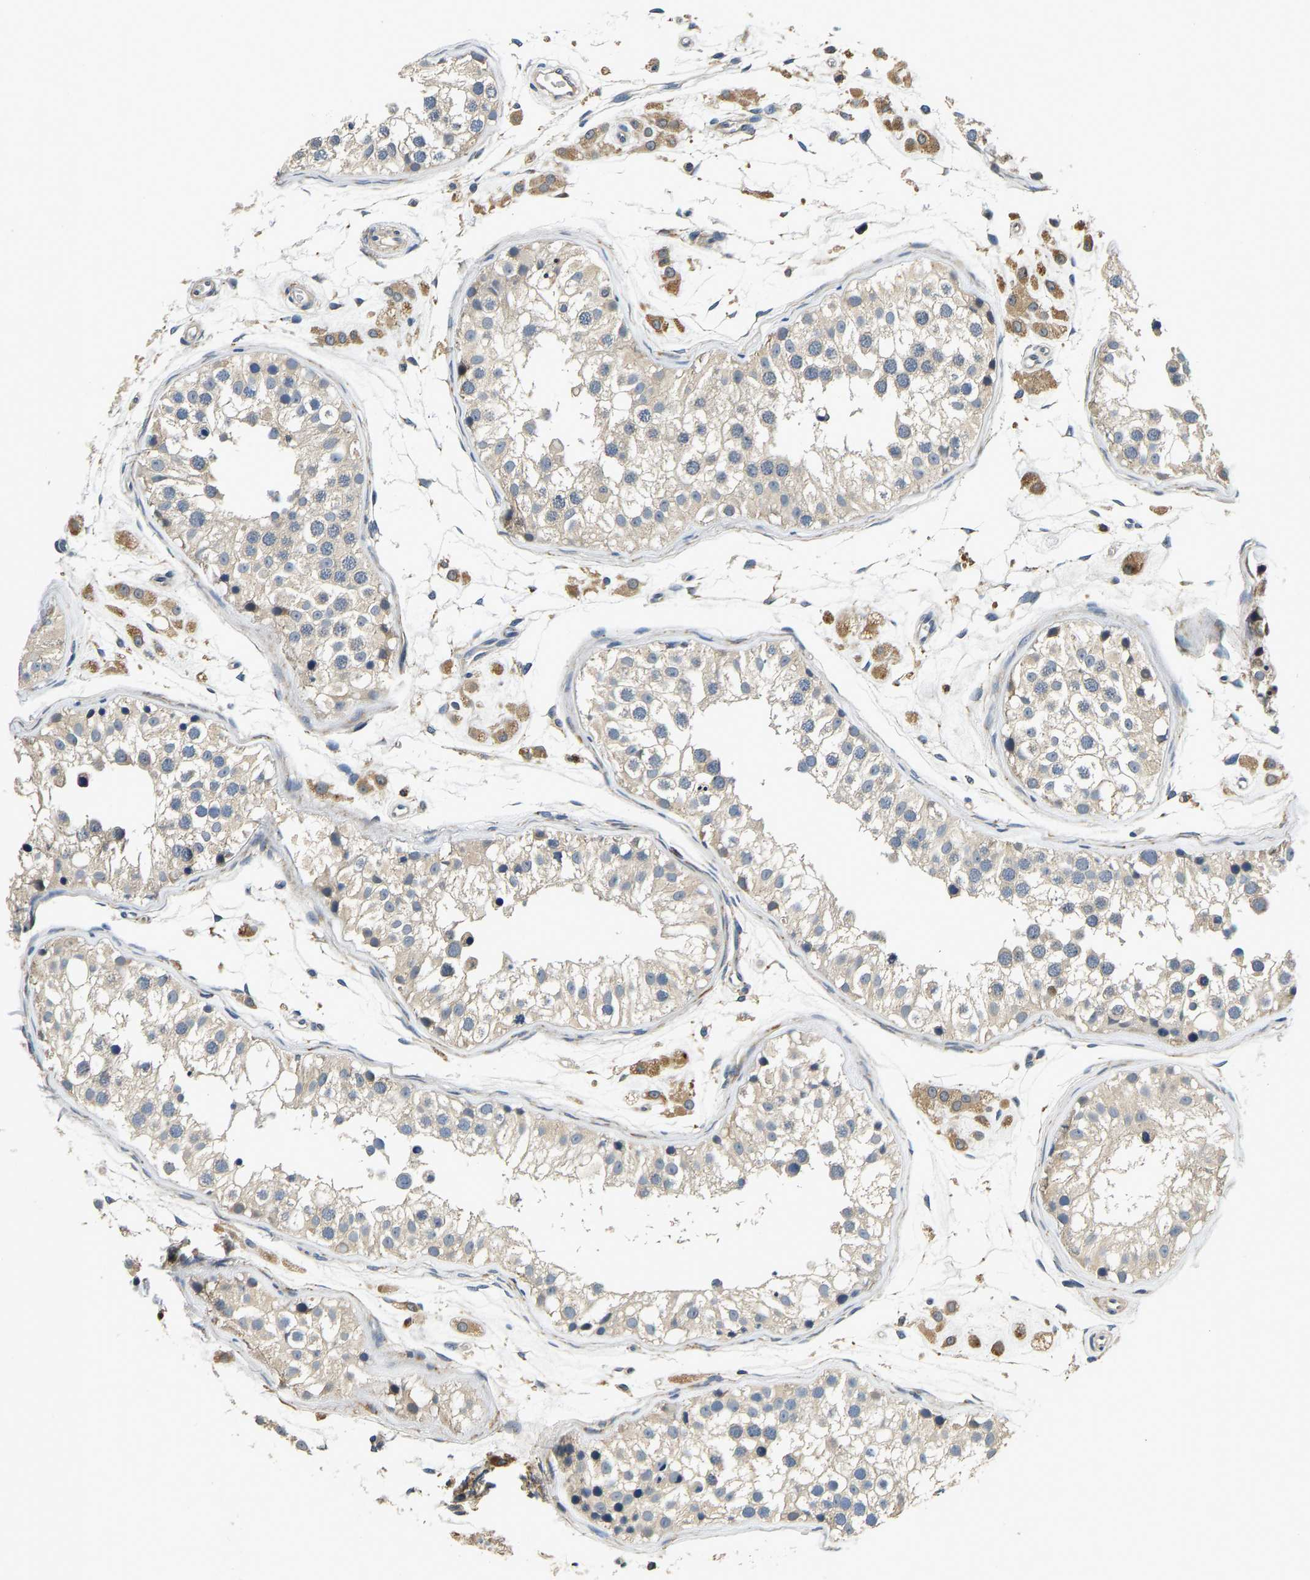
{"staining": {"intensity": "weak", "quantity": "<25%", "location": "cytoplasmic/membranous"}, "tissue": "testis", "cell_type": "Cells in seminiferous ducts", "image_type": "normal", "snomed": [{"axis": "morphology", "description": "Normal tissue, NOS"}, {"axis": "morphology", "description": "Adenocarcinoma, metastatic, NOS"}, {"axis": "topography", "description": "Testis"}], "caption": "Testis stained for a protein using immunohistochemistry (IHC) exhibits no staining cells in seminiferous ducts.", "gene": "RESF1", "patient": {"sex": "male", "age": 26}}